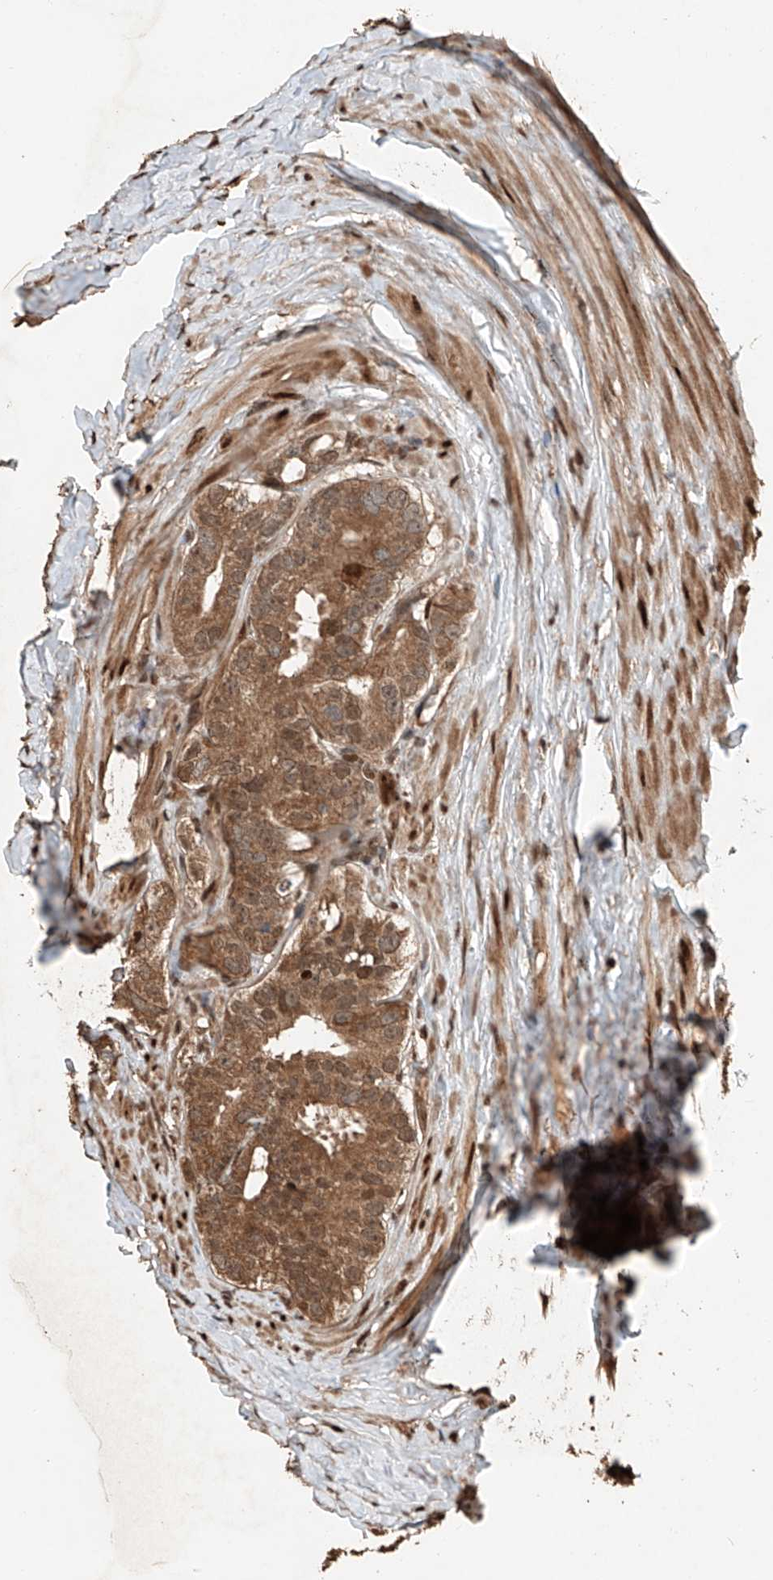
{"staining": {"intensity": "moderate", "quantity": ">75%", "location": "cytoplasmic/membranous,nuclear"}, "tissue": "prostate cancer", "cell_type": "Tumor cells", "image_type": "cancer", "snomed": [{"axis": "morphology", "description": "Adenocarcinoma, High grade"}, {"axis": "topography", "description": "Prostate"}], "caption": "Immunohistochemistry (DAB (3,3'-diaminobenzidine)) staining of human high-grade adenocarcinoma (prostate) reveals moderate cytoplasmic/membranous and nuclear protein staining in about >75% of tumor cells. Using DAB (3,3'-diaminobenzidine) (brown) and hematoxylin (blue) stains, captured at high magnification using brightfield microscopy.", "gene": "RMND1", "patient": {"sex": "male", "age": 56}}